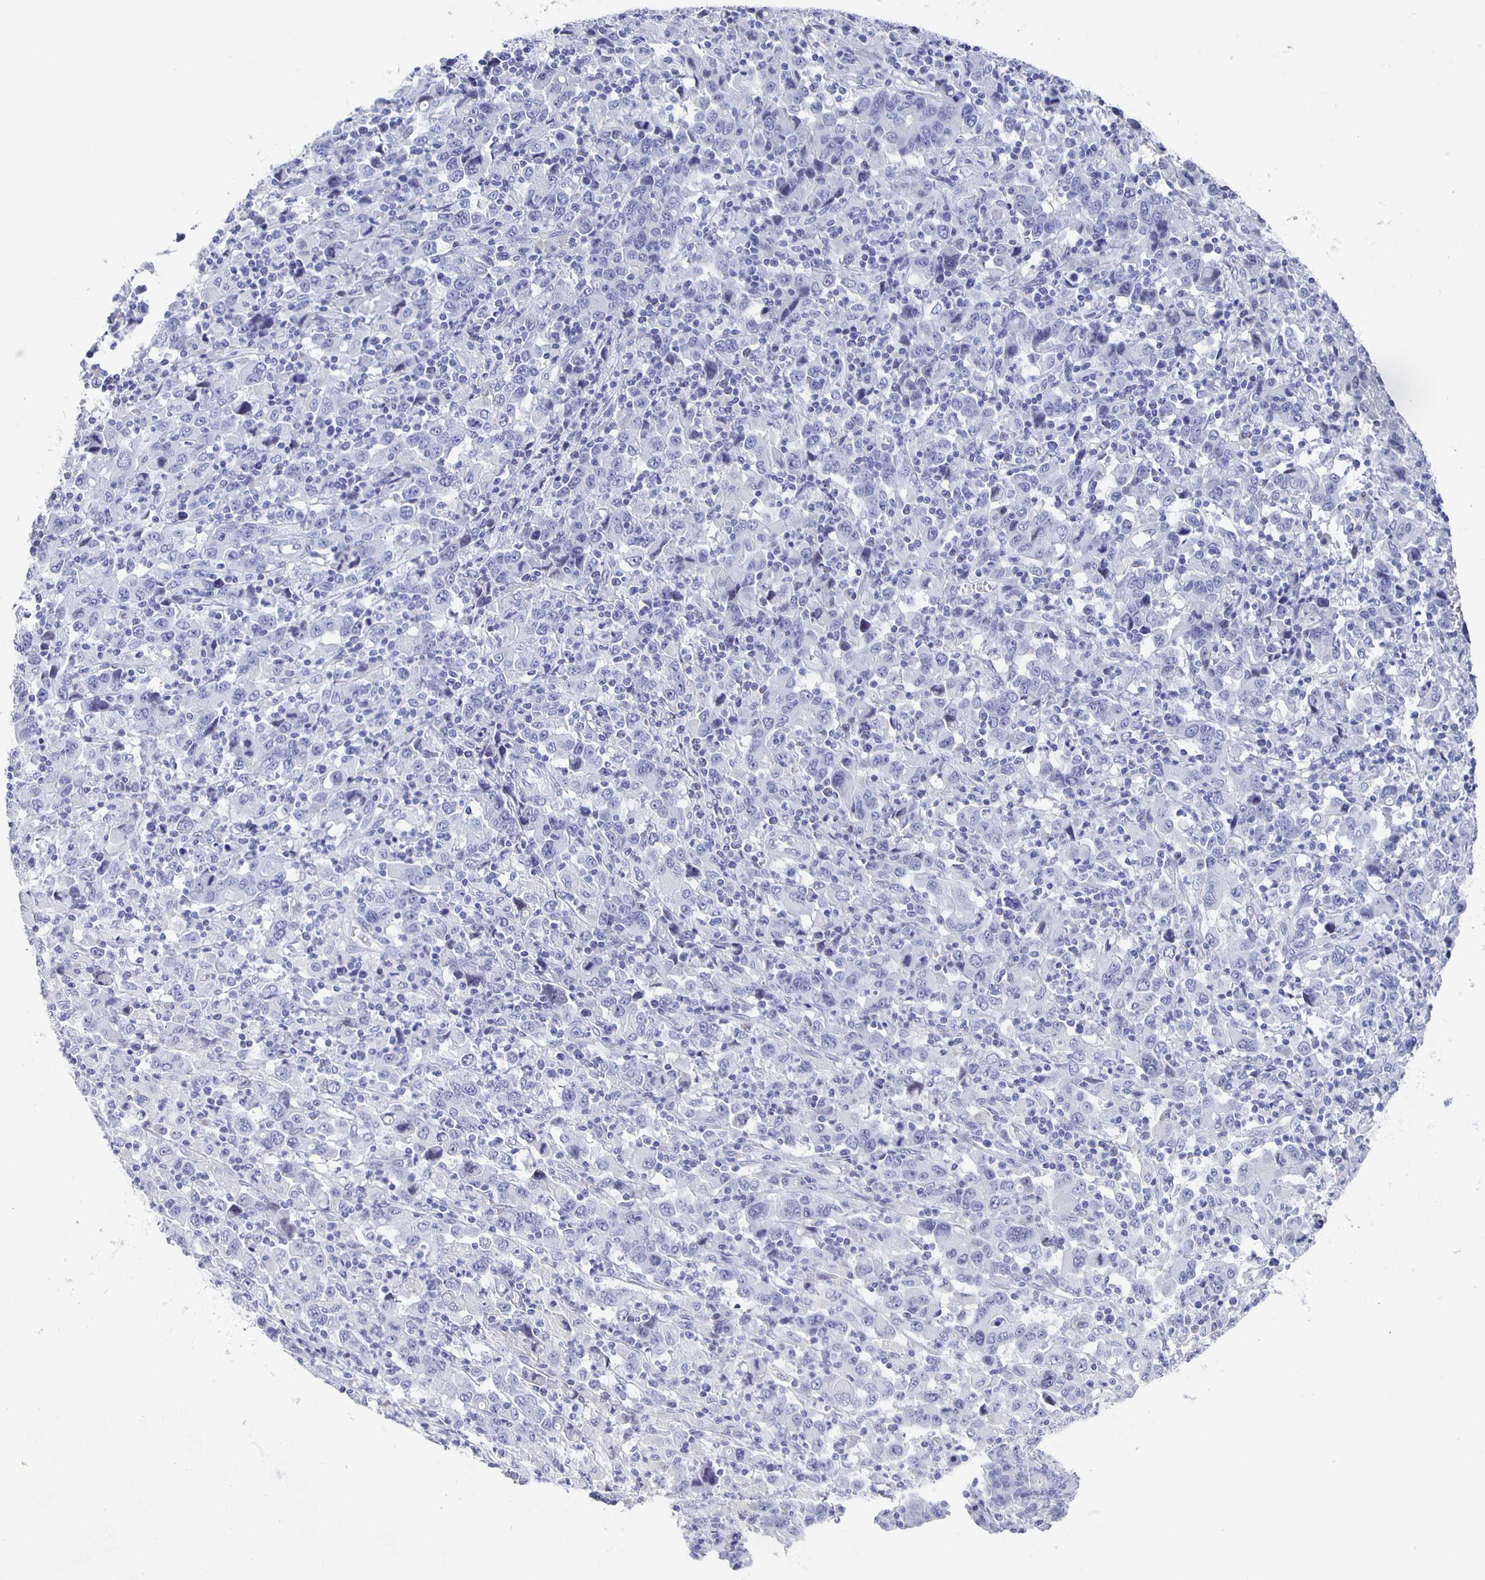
{"staining": {"intensity": "negative", "quantity": "none", "location": "none"}, "tissue": "stomach cancer", "cell_type": "Tumor cells", "image_type": "cancer", "snomed": [{"axis": "morphology", "description": "Adenocarcinoma, NOS"}, {"axis": "topography", "description": "Stomach, upper"}], "caption": "Immunohistochemistry (IHC) of human stomach adenocarcinoma displays no expression in tumor cells. Nuclei are stained in blue.", "gene": "CCDC17", "patient": {"sex": "male", "age": 69}}